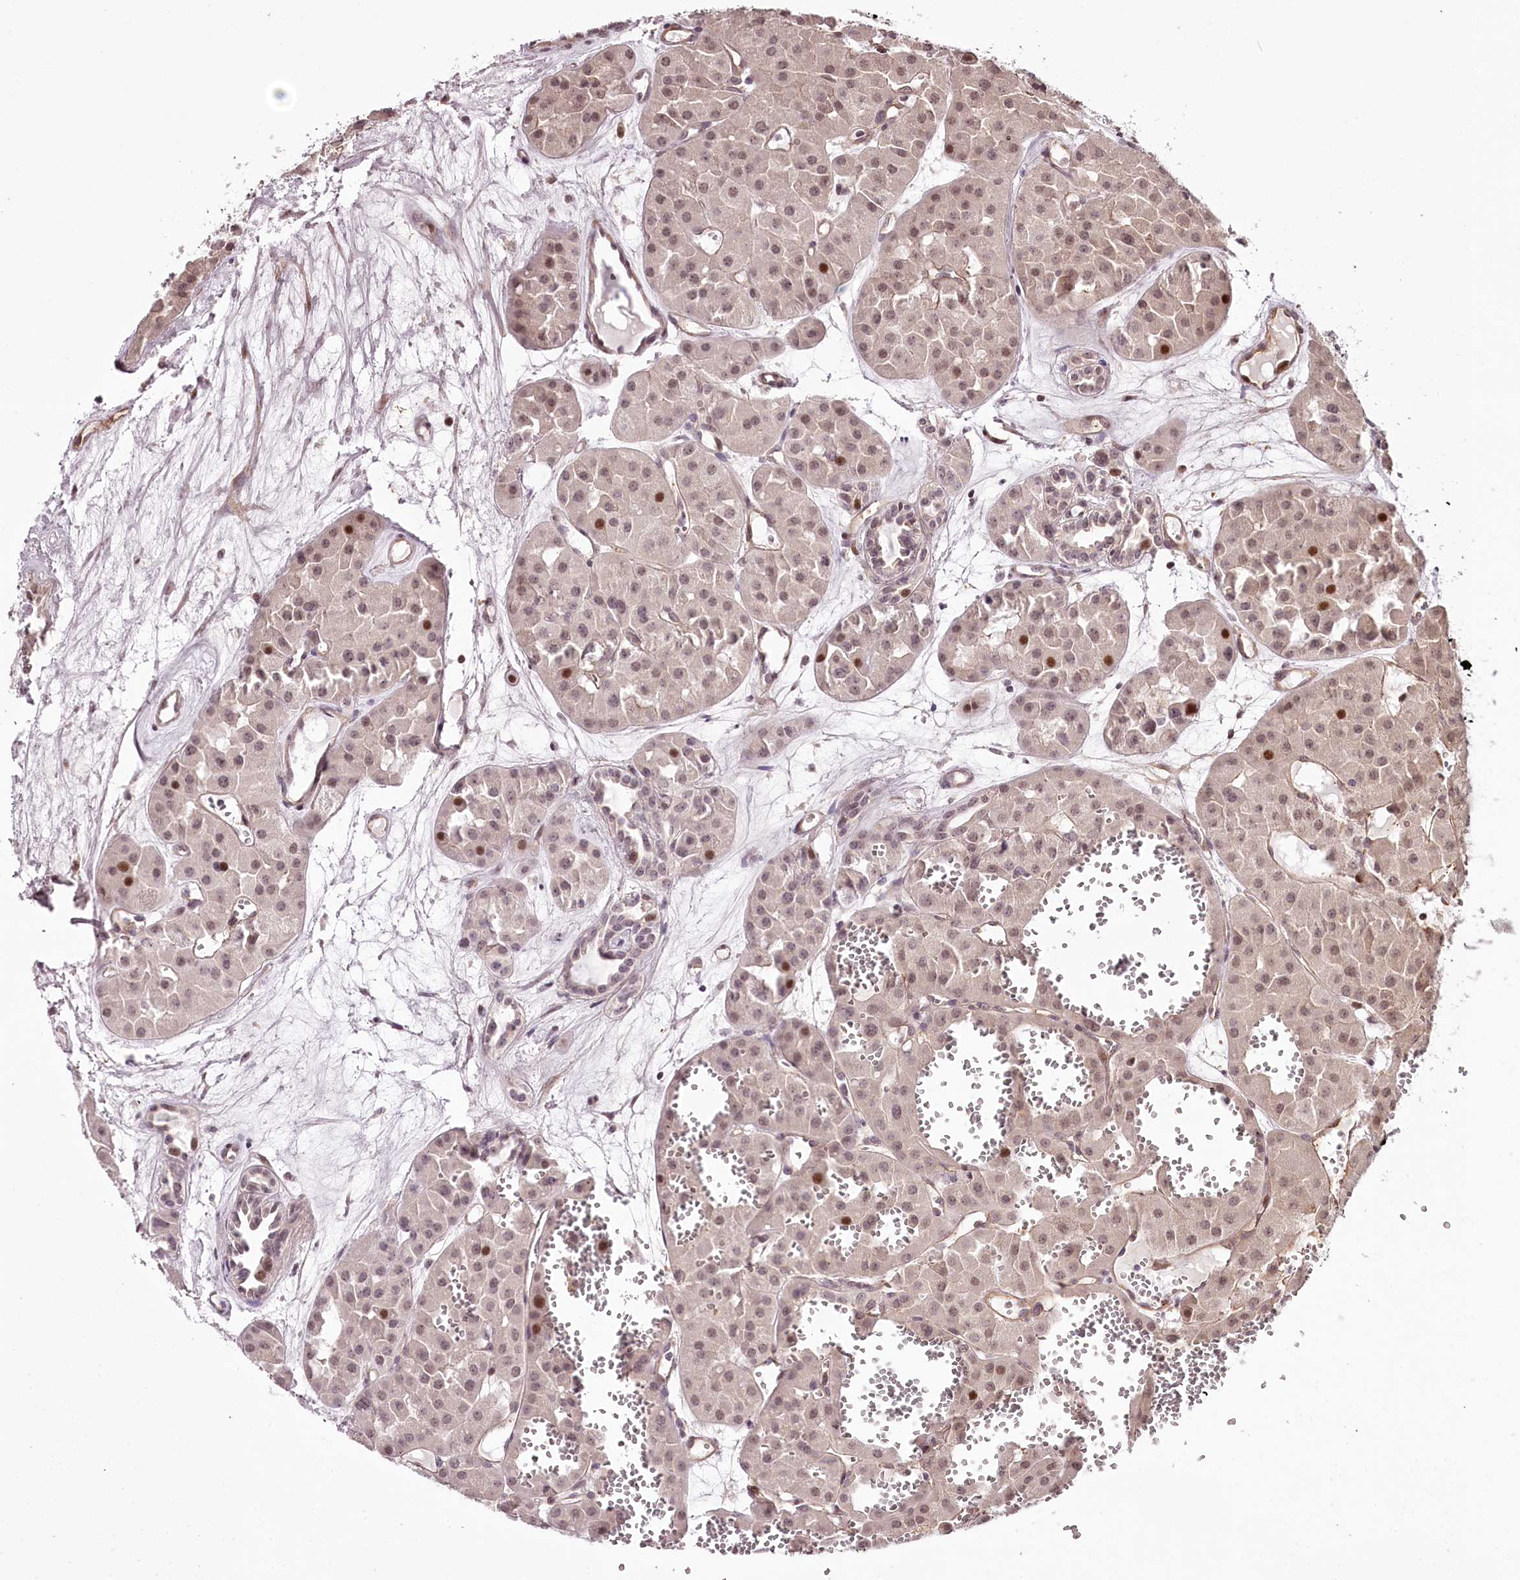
{"staining": {"intensity": "moderate", "quantity": "25%-75%", "location": "cytoplasmic/membranous,nuclear"}, "tissue": "renal cancer", "cell_type": "Tumor cells", "image_type": "cancer", "snomed": [{"axis": "morphology", "description": "Carcinoma, NOS"}, {"axis": "topography", "description": "Kidney"}], "caption": "Protein analysis of carcinoma (renal) tissue reveals moderate cytoplasmic/membranous and nuclear positivity in about 25%-75% of tumor cells. (IHC, brightfield microscopy, high magnification).", "gene": "TTC33", "patient": {"sex": "female", "age": 75}}